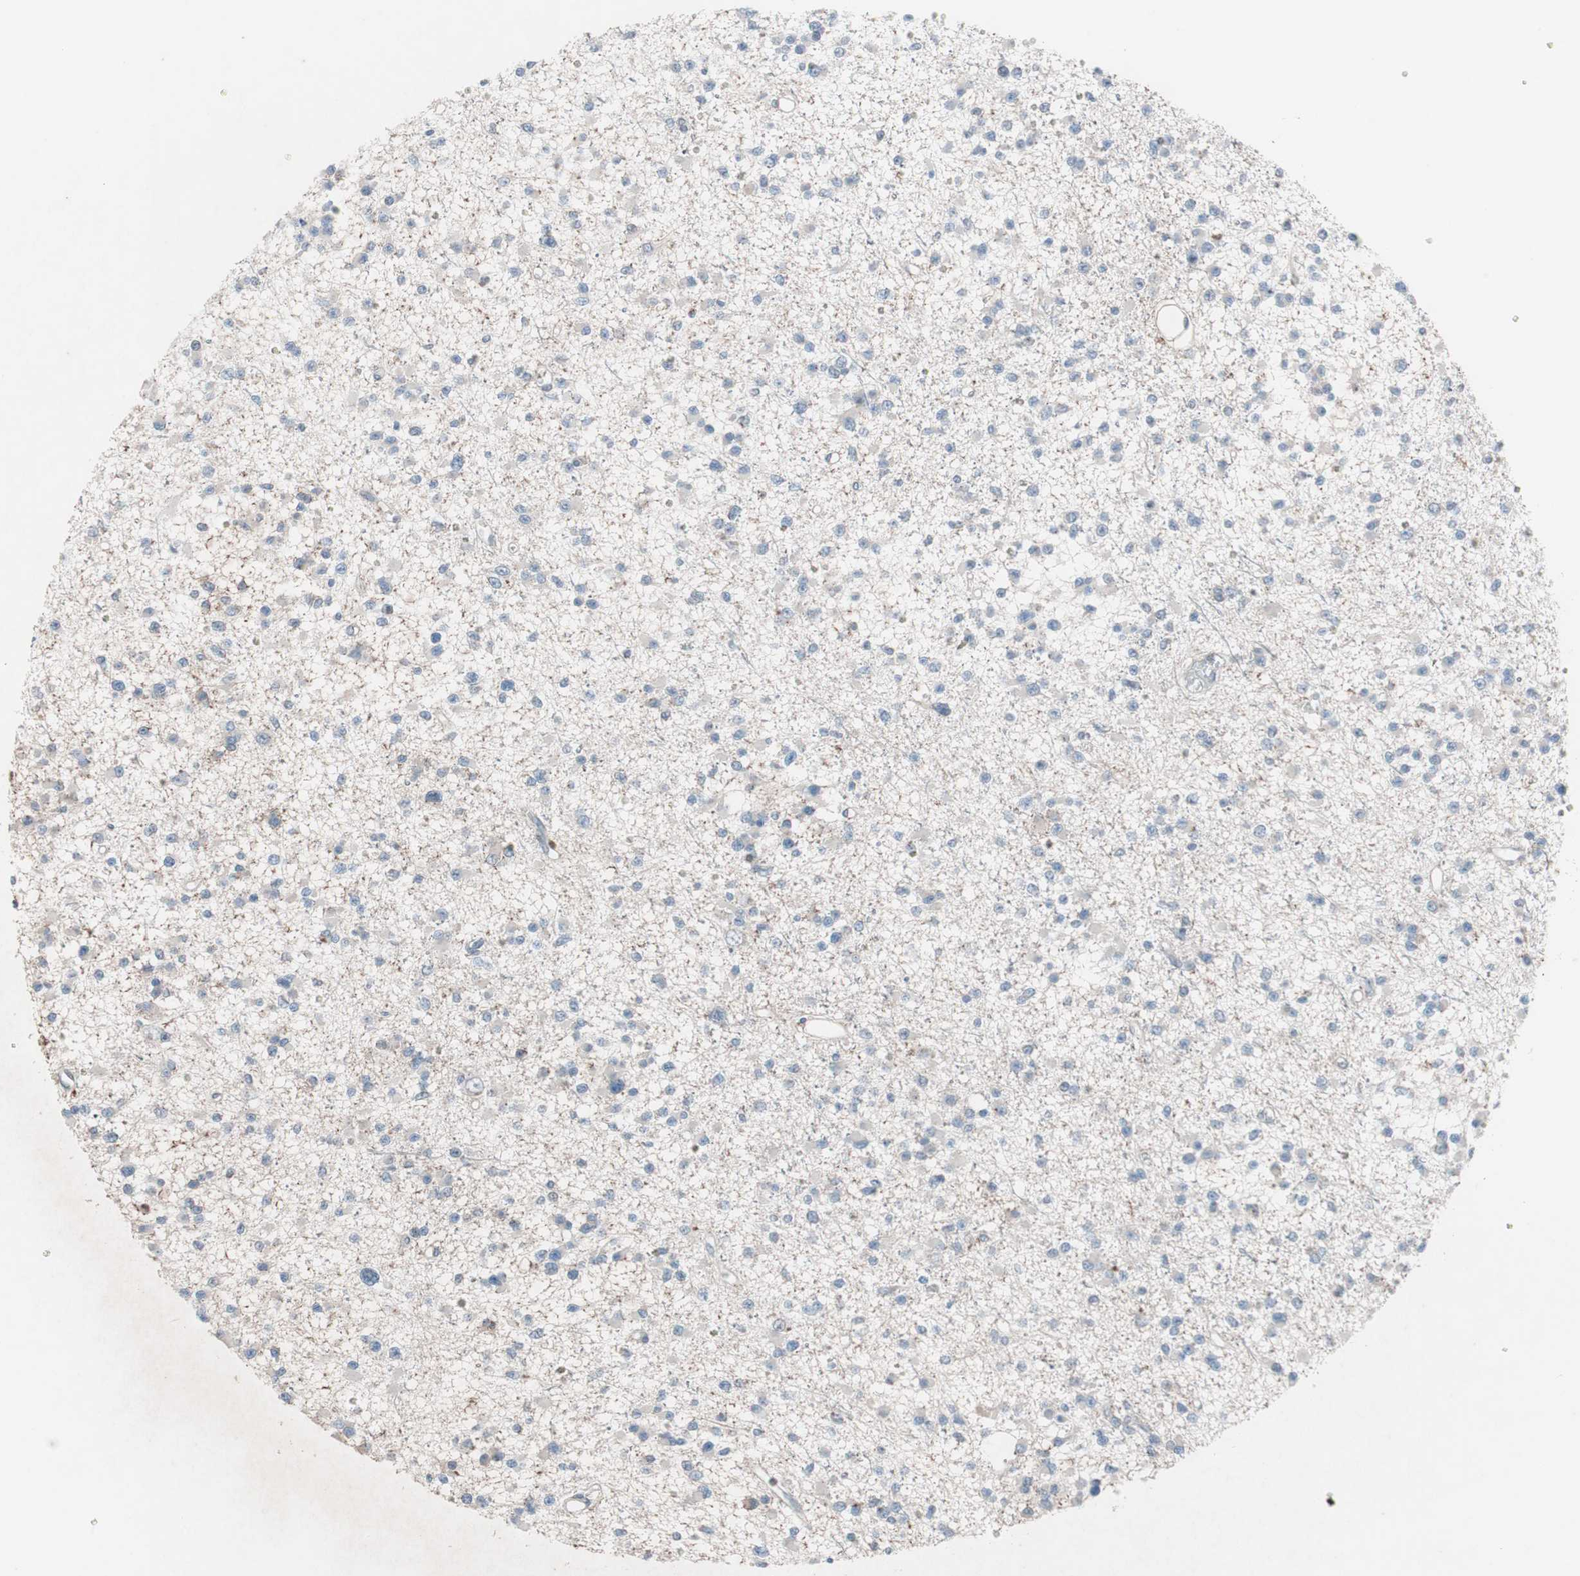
{"staining": {"intensity": "weak", "quantity": "25%-75%", "location": "cytoplasmic/membranous"}, "tissue": "glioma", "cell_type": "Tumor cells", "image_type": "cancer", "snomed": [{"axis": "morphology", "description": "Glioma, malignant, Low grade"}, {"axis": "topography", "description": "Brain"}], "caption": "Protein staining of glioma tissue shows weak cytoplasmic/membranous staining in approximately 25%-75% of tumor cells.", "gene": "GRB7", "patient": {"sex": "female", "age": 22}}